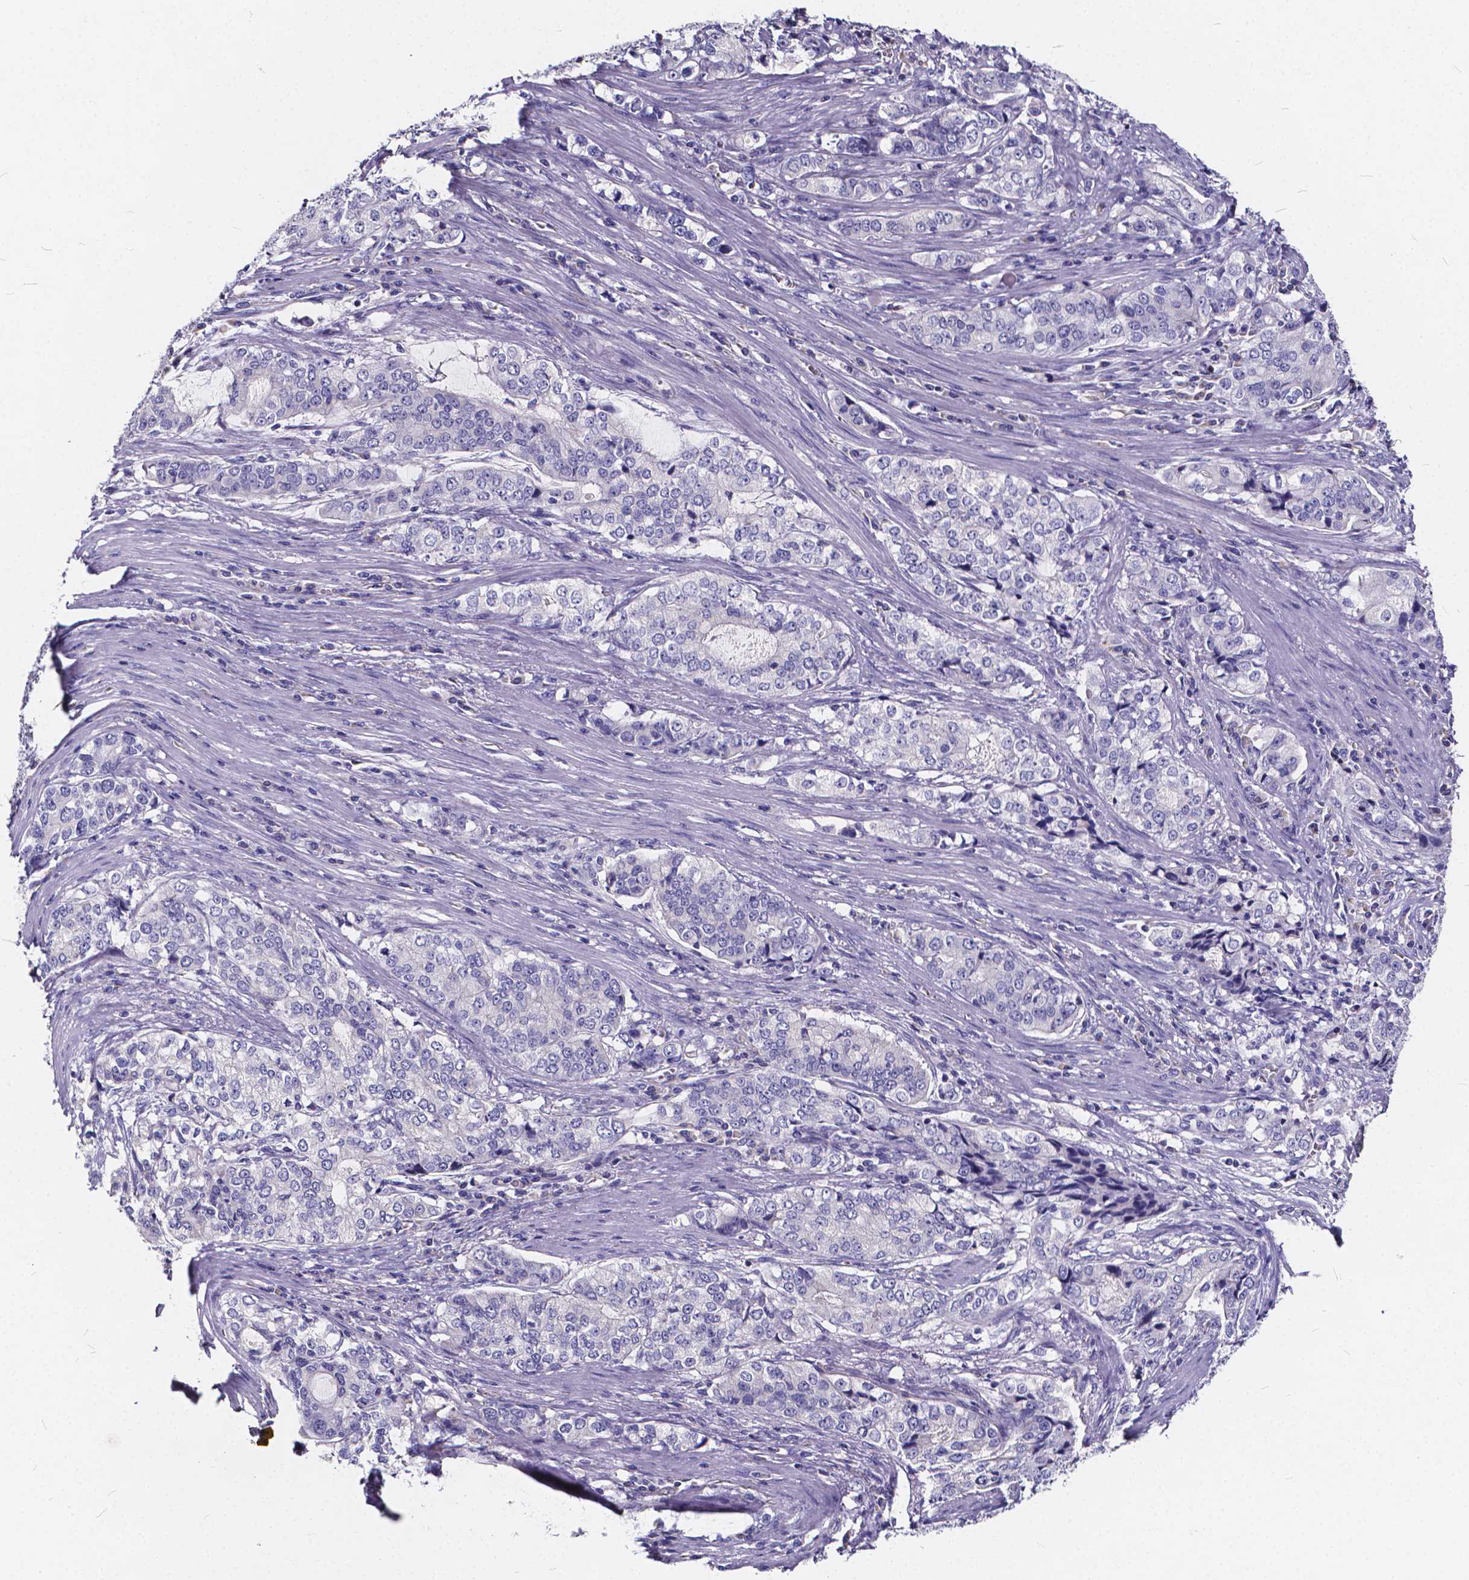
{"staining": {"intensity": "negative", "quantity": "none", "location": "none"}, "tissue": "stomach cancer", "cell_type": "Tumor cells", "image_type": "cancer", "snomed": [{"axis": "morphology", "description": "Adenocarcinoma, NOS"}, {"axis": "topography", "description": "Stomach, lower"}], "caption": "Photomicrograph shows no significant protein expression in tumor cells of stomach cancer.", "gene": "SPEF2", "patient": {"sex": "female", "age": 72}}